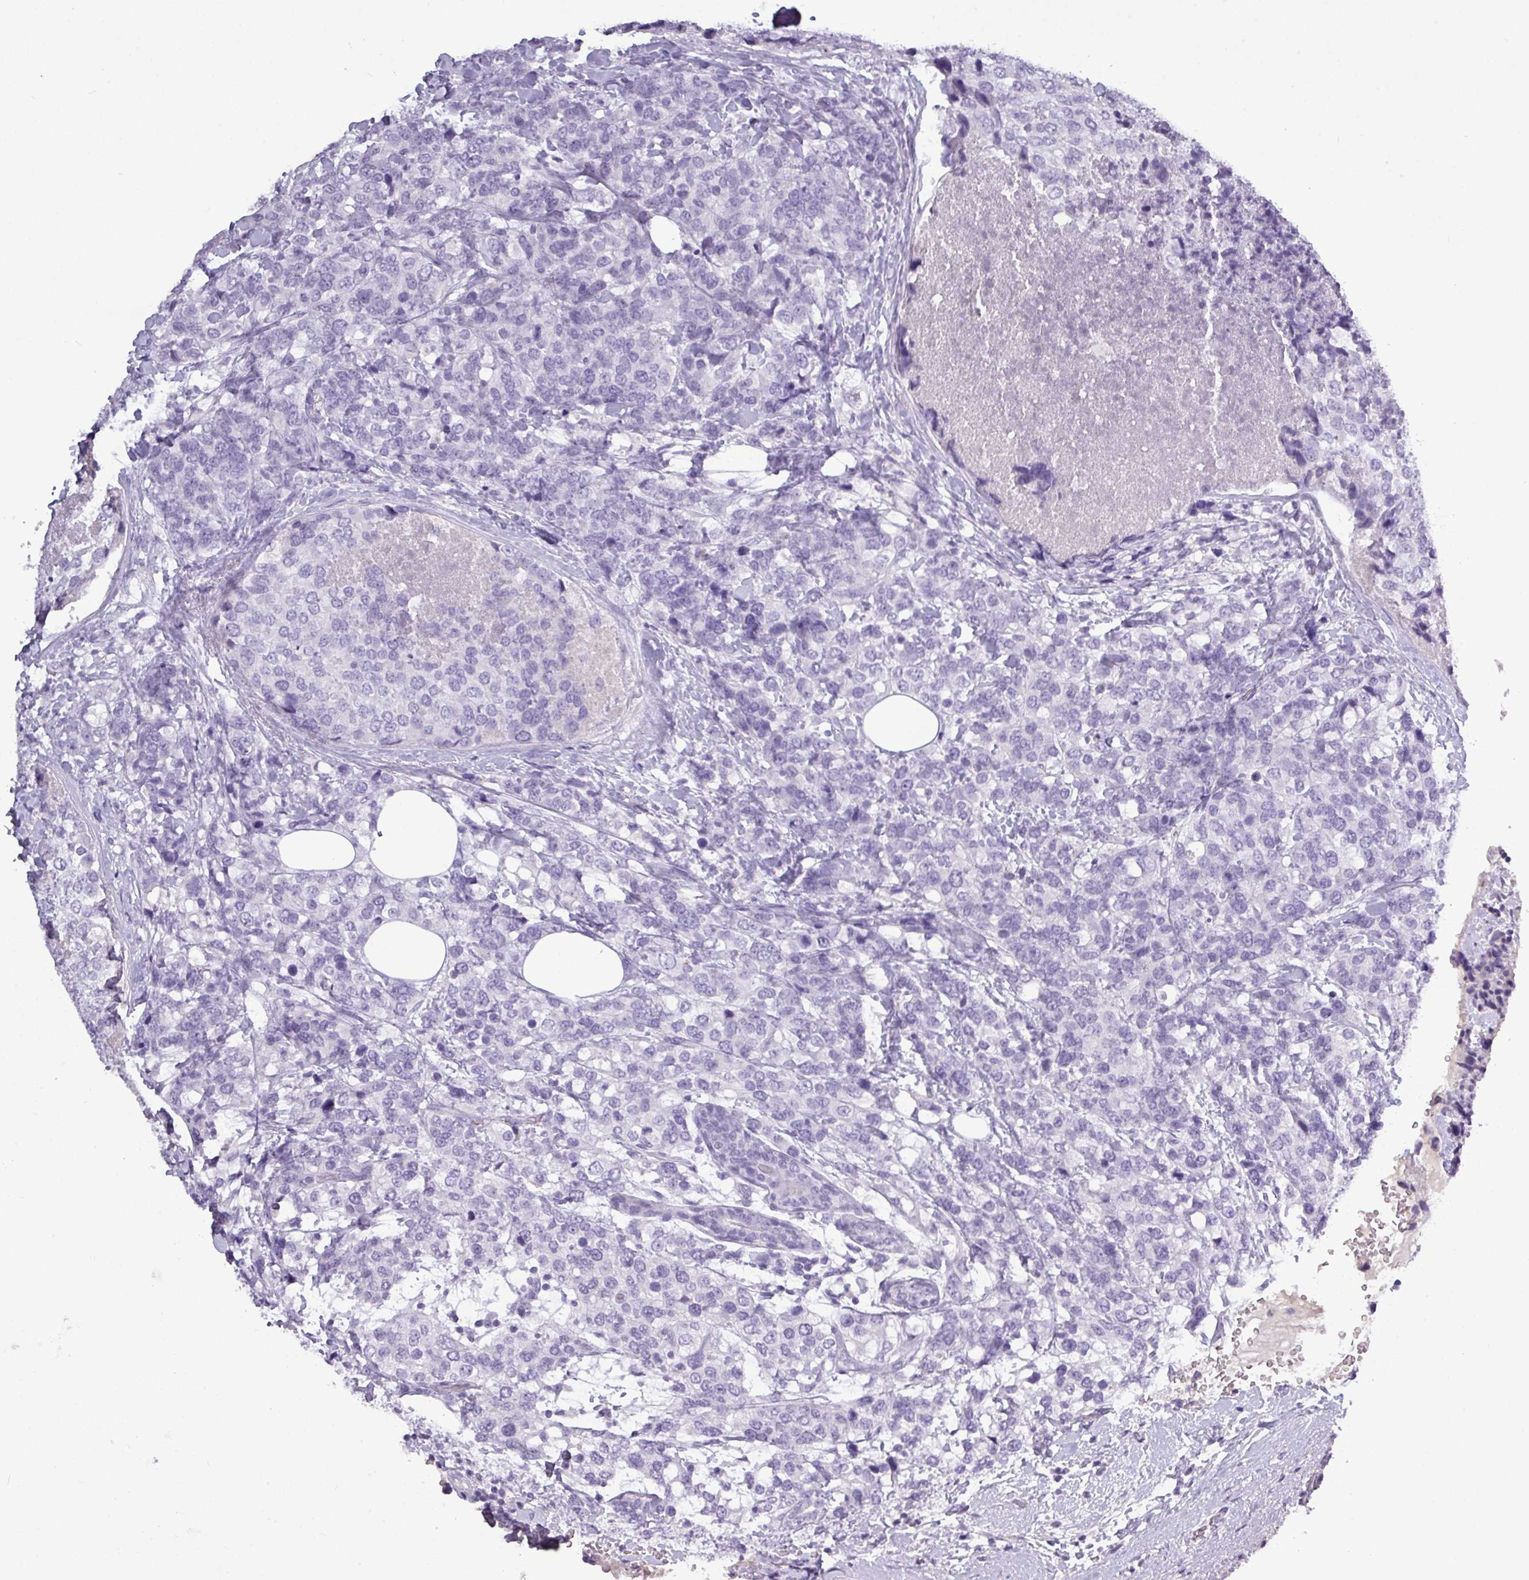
{"staining": {"intensity": "negative", "quantity": "none", "location": "none"}, "tissue": "breast cancer", "cell_type": "Tumor cells", "image_type": "cancer", "snomed": [{"axis": "morphology", "description": "Lobular carcinoma"}, {"axis": "topography", "description": "Breast"}], "caption": "The image reveals no significant staining in tumor cells of breast lobular carcinoma.", "gene": "TMEM91", "patient": {"sex": "female", "age": 59}}